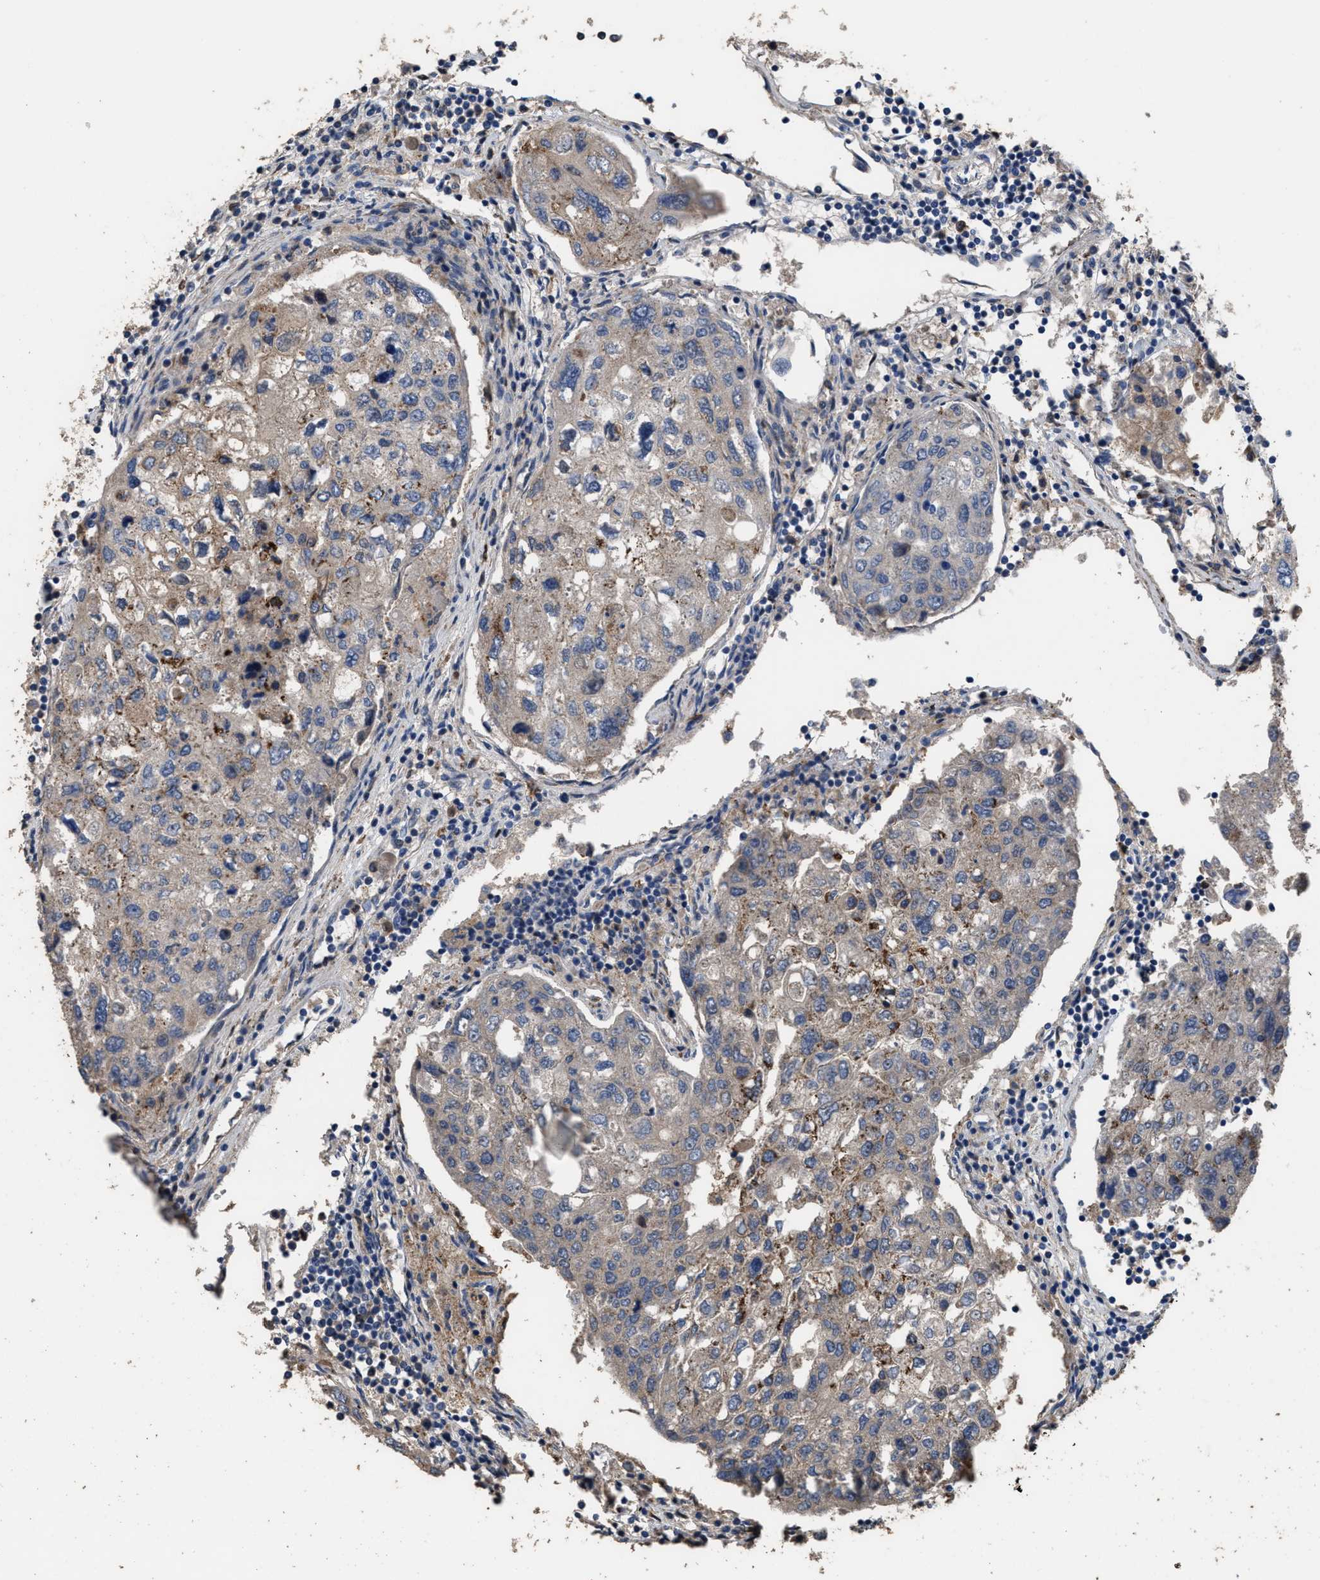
{"staining": {"intensity": "weak", "quantity": "<25%", "location": "cytoplasmic/membranous"}, "tissue": "urothelial cancer", "cell_type": "Tumor cells", "image_type": "cancer", "snomed": [{"axis": "morphology", "description": "Urothelial carcinoma, High grade"}, {"axis": "topography", "description": "Lymph node"}, {"axis": "topography", "description": "Urinary bladder"}], "caption": "Urothelial cancer was stained to show a protein in brown. There is no significant staining in tumor cells.", "gene": "TDRKH", "patient": {"sex": "male", "age": 51}}